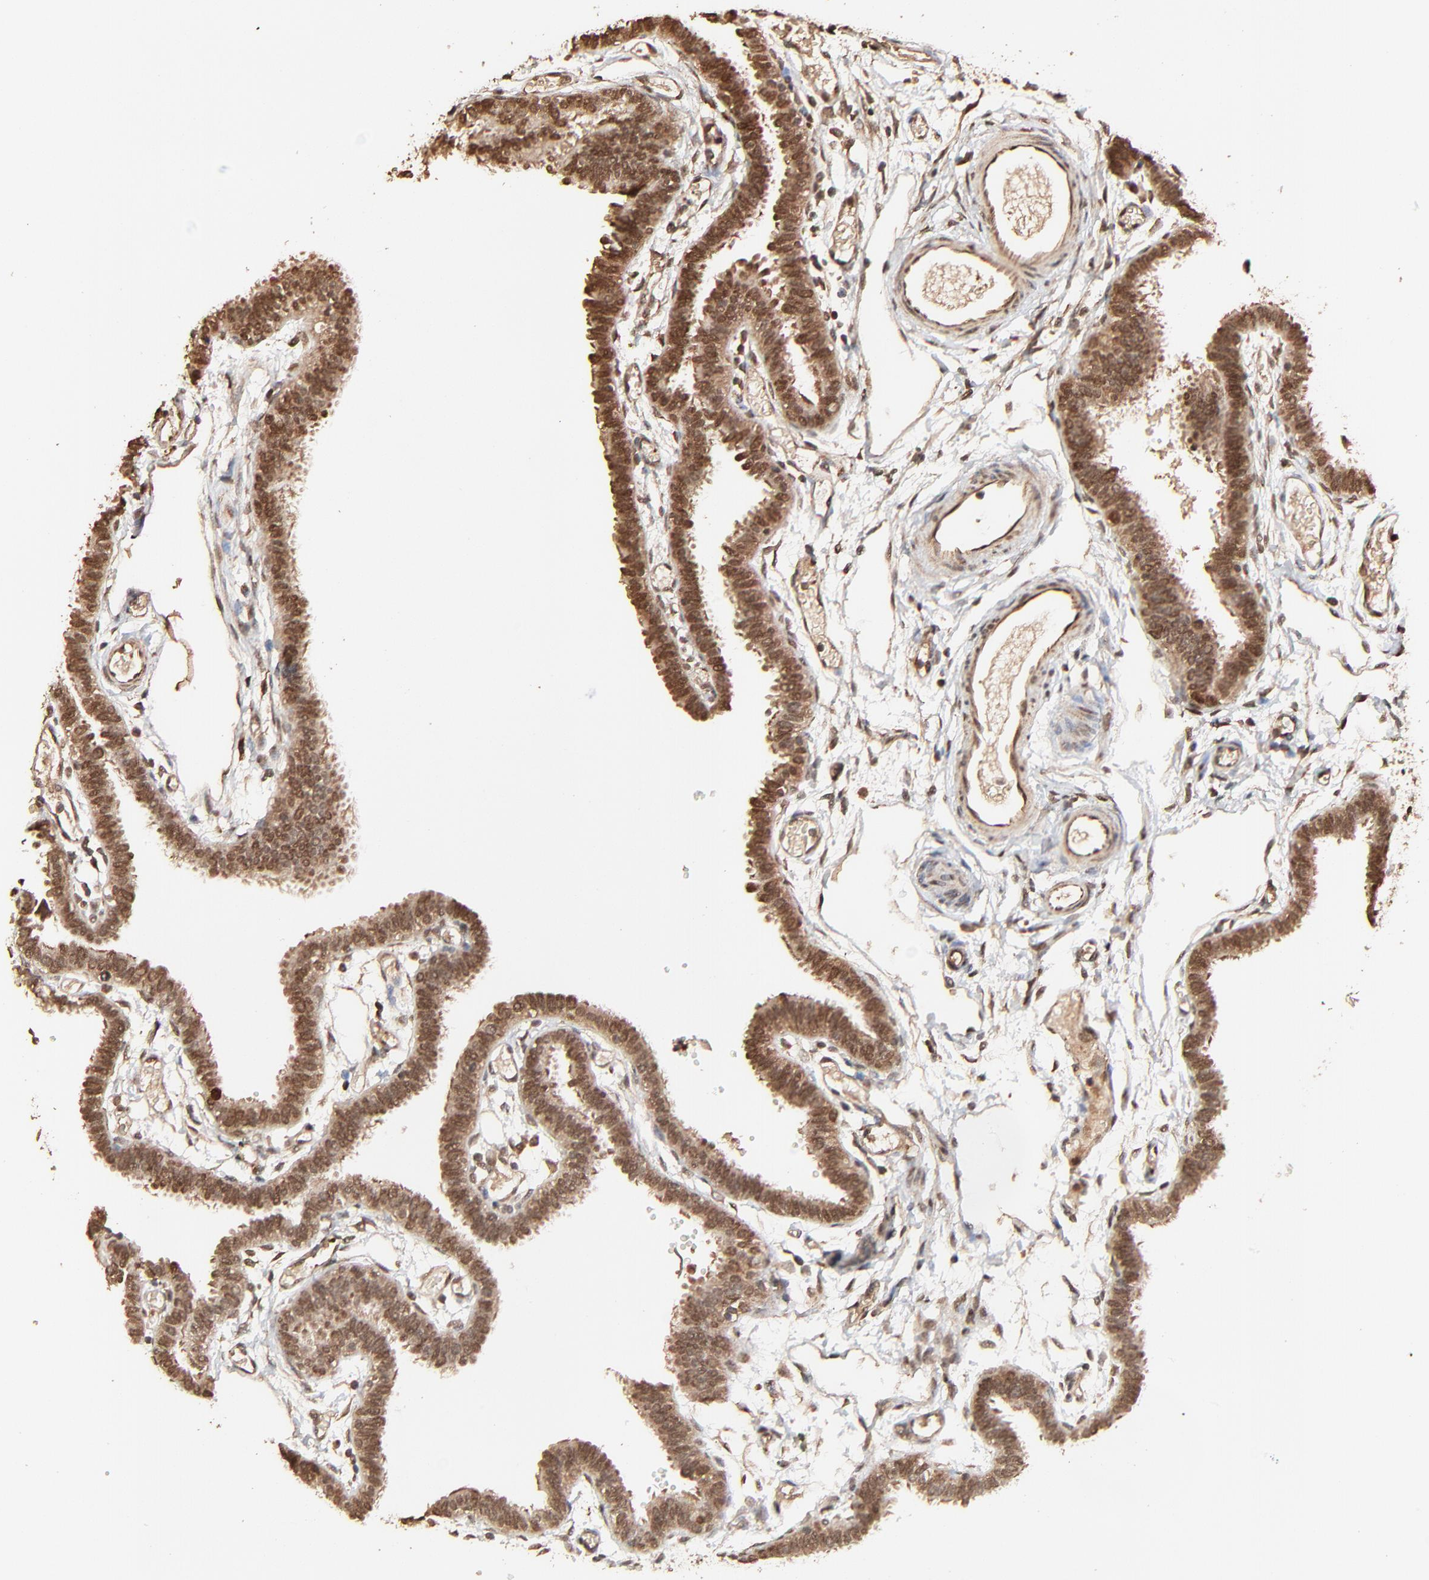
{"staining": {"intensity": "moderate", "quantity": ">75%", "location": "cytoplasmic/membranous,nuclear"}, "tissue": "fallopian tube", "cell_type": "Glandular cells", "image_type": "normal", "snomed": [{"axis": "morphology", "description": "Normal tissue, NOS"}, {"axis": "topography", "description": "Fallopian tube"}], "caption": "DAB immunohistochemical staining of normal fallopian tube exhibits moderate cytoplasmic/membranous,nuclear protein expression in about >75% of glandular cells. (DAB (3,3'-diaminobenzidine) IHC with brightfield microscopy, high magnification).", "gene": "FAM227A", "patient": {"sex": "female", "age": 29}}